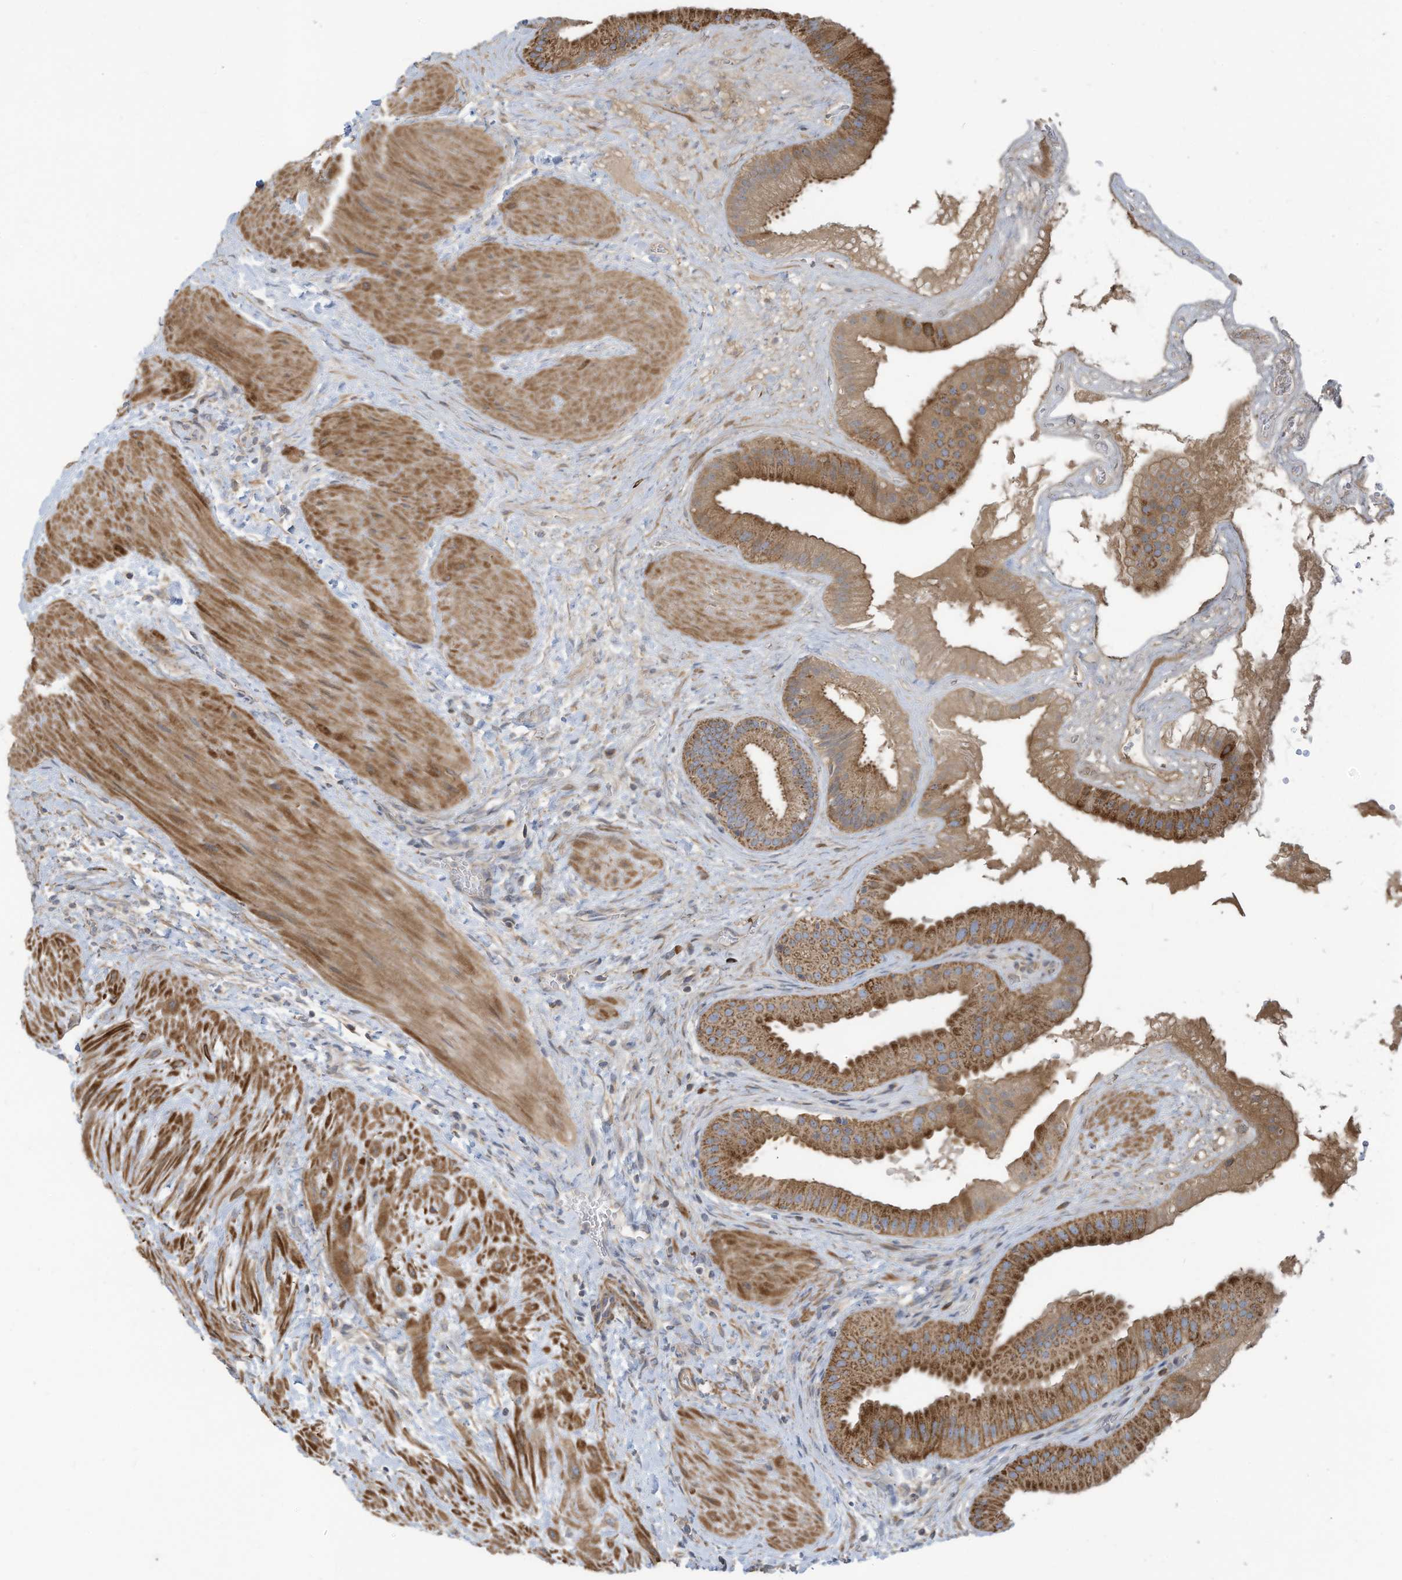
{"staining": {"intensity": "strong", "quantity": ">75%", "location": "cytoplasmic/membranous"}, "tissue": "gallbladder", "cell_type": "Glandular cells", "image_type": "normal", "snomed": [{"axis": "morphology", "description": "Normal tissue, NOS"}, {"axis": "topography", "description": "Gallbladder"}], "caption": "Immunohistochemistry histopathology image of unremarkable gallbladder: gallbladder stained using immunohistochemistry displays high levels of strong protein expression localized specifically in the cytoplasmic/membranous of glandular cells, appearing as a cytoplasmic/membranous brown color.", "gene": "GTPBP2", "patient": {"sex": "male", "age": 55}}